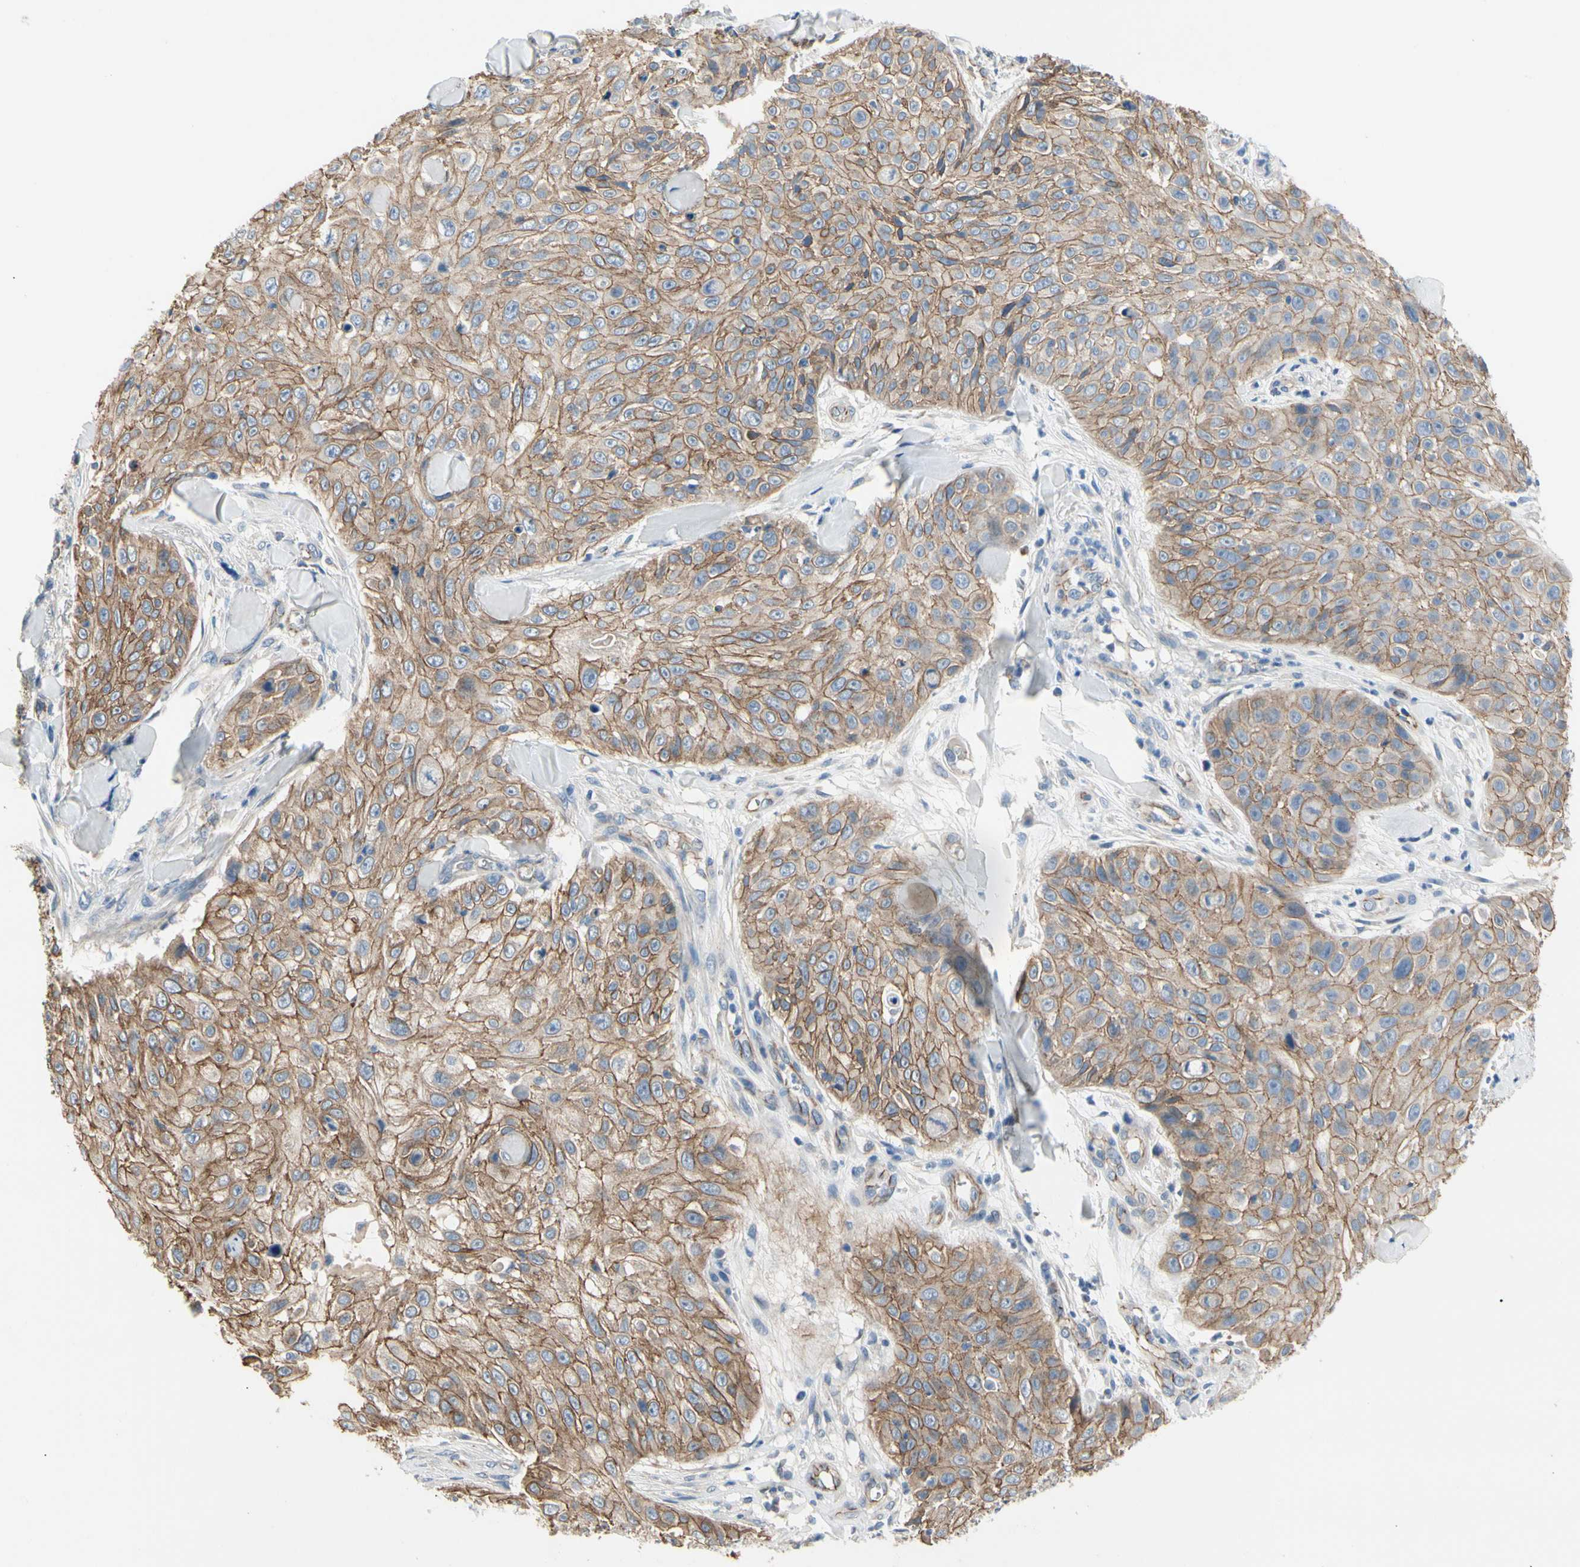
{"staining": {"intensity": "weak", "quantity": "25%-75%", "location": "cytoplasmic/membranous"}, "tissue": "skin cancer", "cell_type": "Tumor cells", "image_type": "cancer", "snomed": [{"axis": "morphology", "description": "Squamous cell carcinoma, NOS"}, {"axis": "topography", "description": "Skin"}], "caption": "Brown immunohistochemical staining in skin cancer (squamous cell carcinoma) shows weak cytoplasmic/membranous expression in approximately 25%-75% of tumor cells.", "gene": "LGR6", "patient": {"sex": "male", "age": 86}}